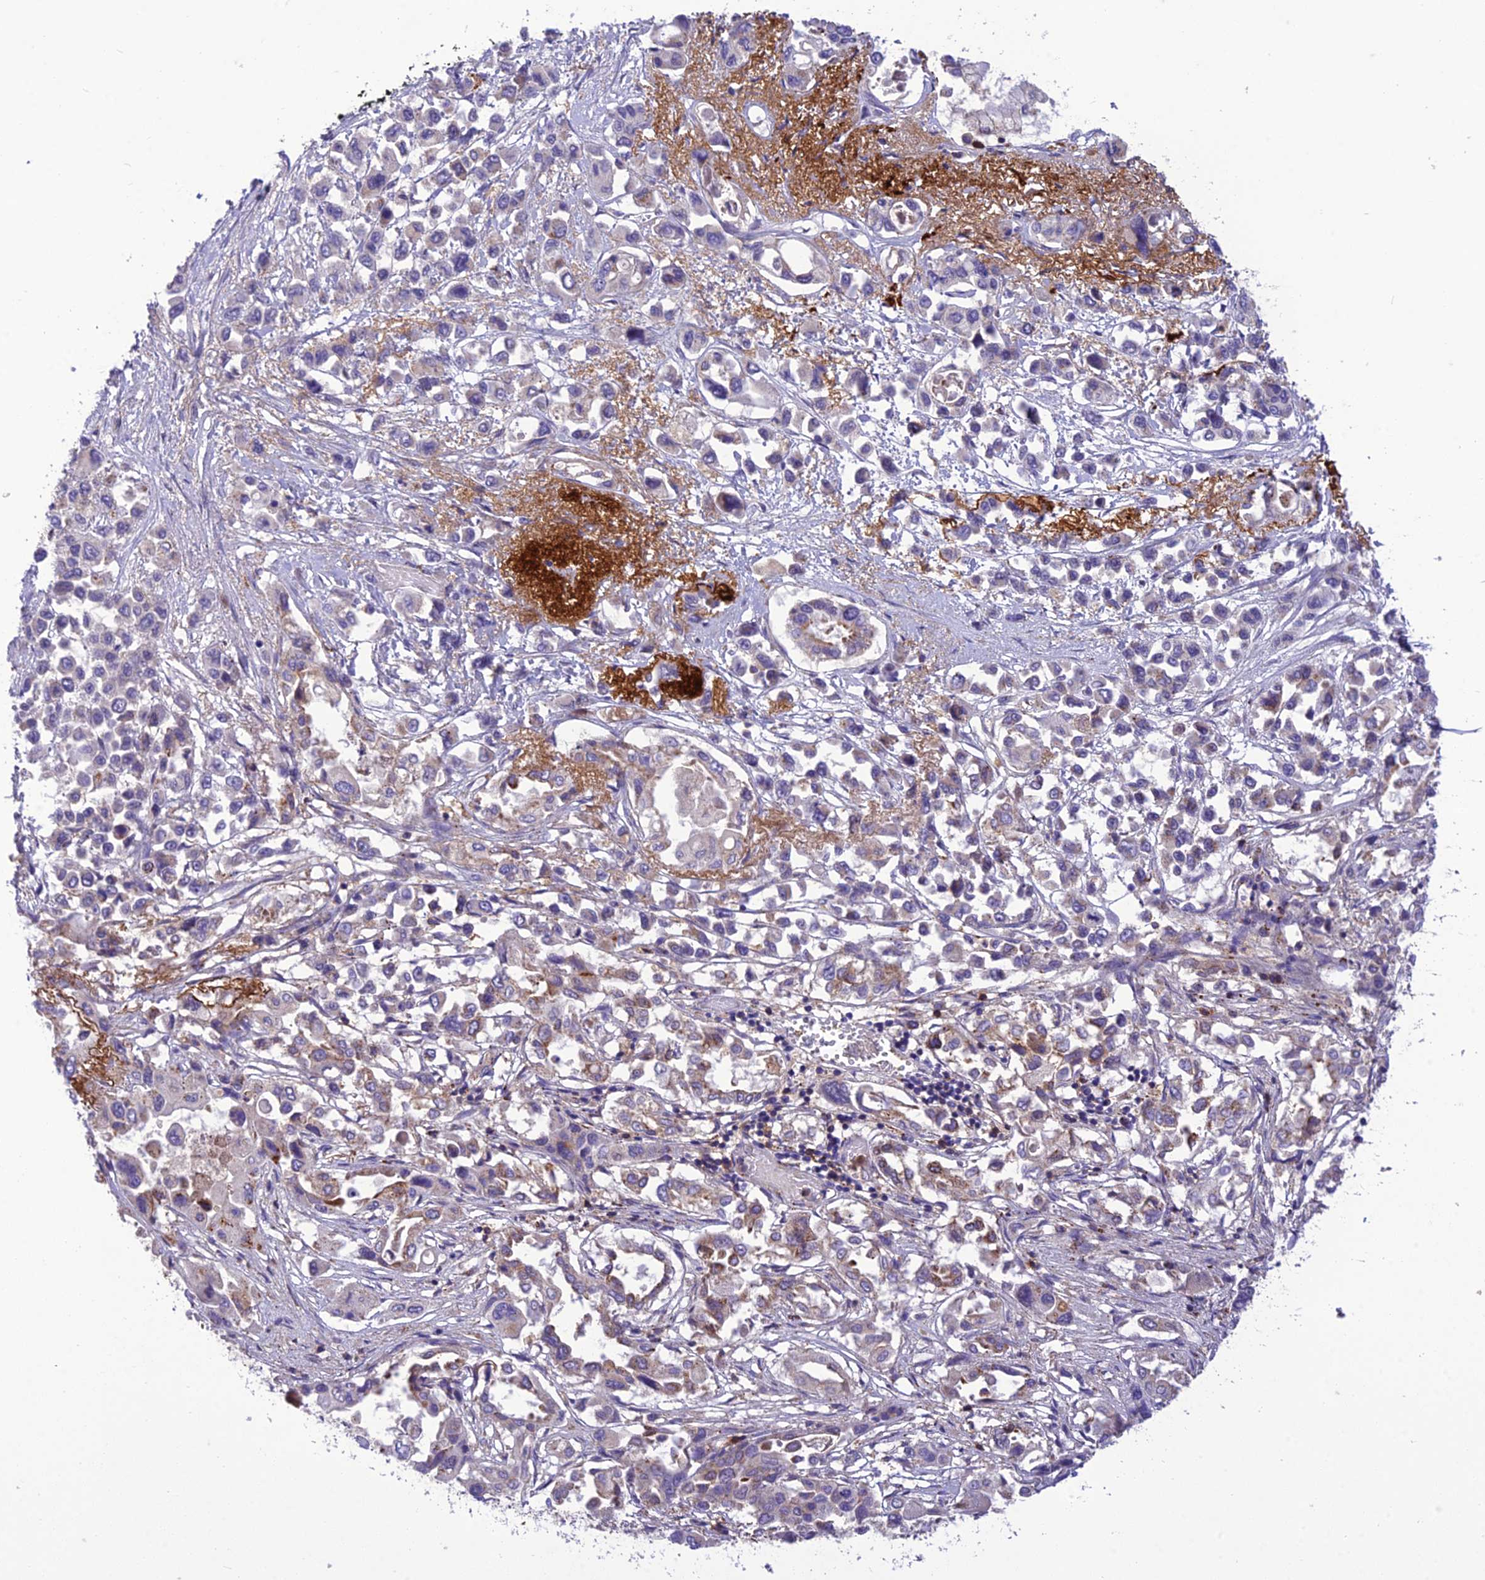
{"staining": {"intensity": "weak", "quantity": "<25%", "location": "cytoplasmic/membranous"}, "tissue": "pancreatic cancer", "cell_type": "Tumor cells", "image_type": "cancer", "snomed": [{"axis": "morphology", "description": "Adenocarcinoma, NOS"}, {"axis": "topography", "description": "Pancreas"}], "caption": "IHC of pancreatic cancer (adenocarcinoma) exhibits no staining in tumor cells.", "gene": "ITGAE", "patient": {"sex": "male", "age": 92}}